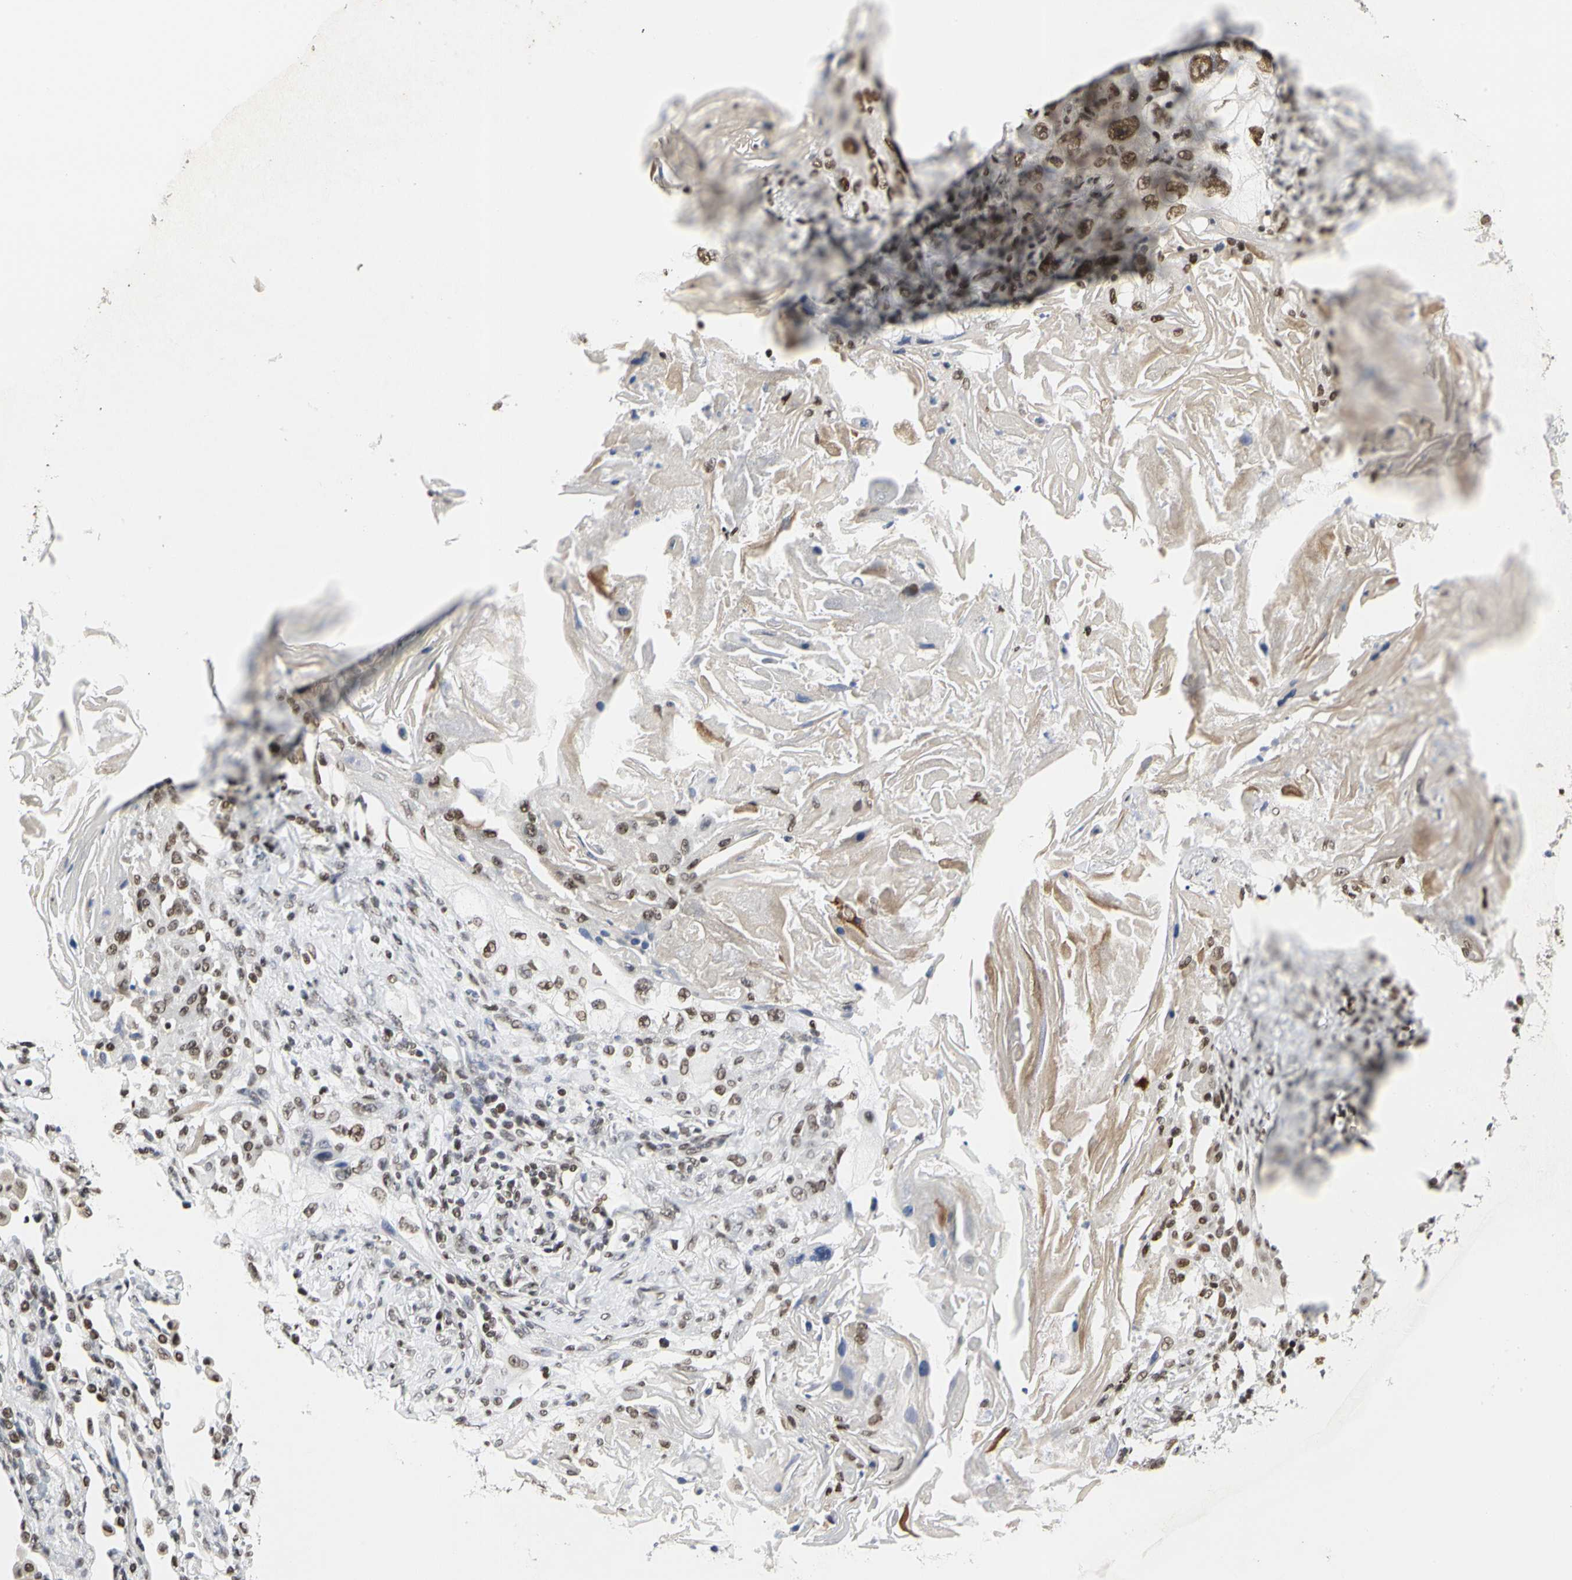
{"staining": {"intensity": "moderate", "quantity": ">75%", "location": "nuclear"}, "tissue": "lung cancer", "cell_type": "Tumor cells", "image_type": "cancer", "snomed": [{"axis": "morphology", "description": "Squamous cell carcinoma, NOS"}, {"axis": "topography", "description": "Lung"}], "caption": "About >75% of tumor cells in human lung squamous cell carcinoma display moderate nuclear protein positivity as visualized by brown immunohistochemical staining.", "gene": "PRMT3", "patient": {"sex": "female", "age": 67}}